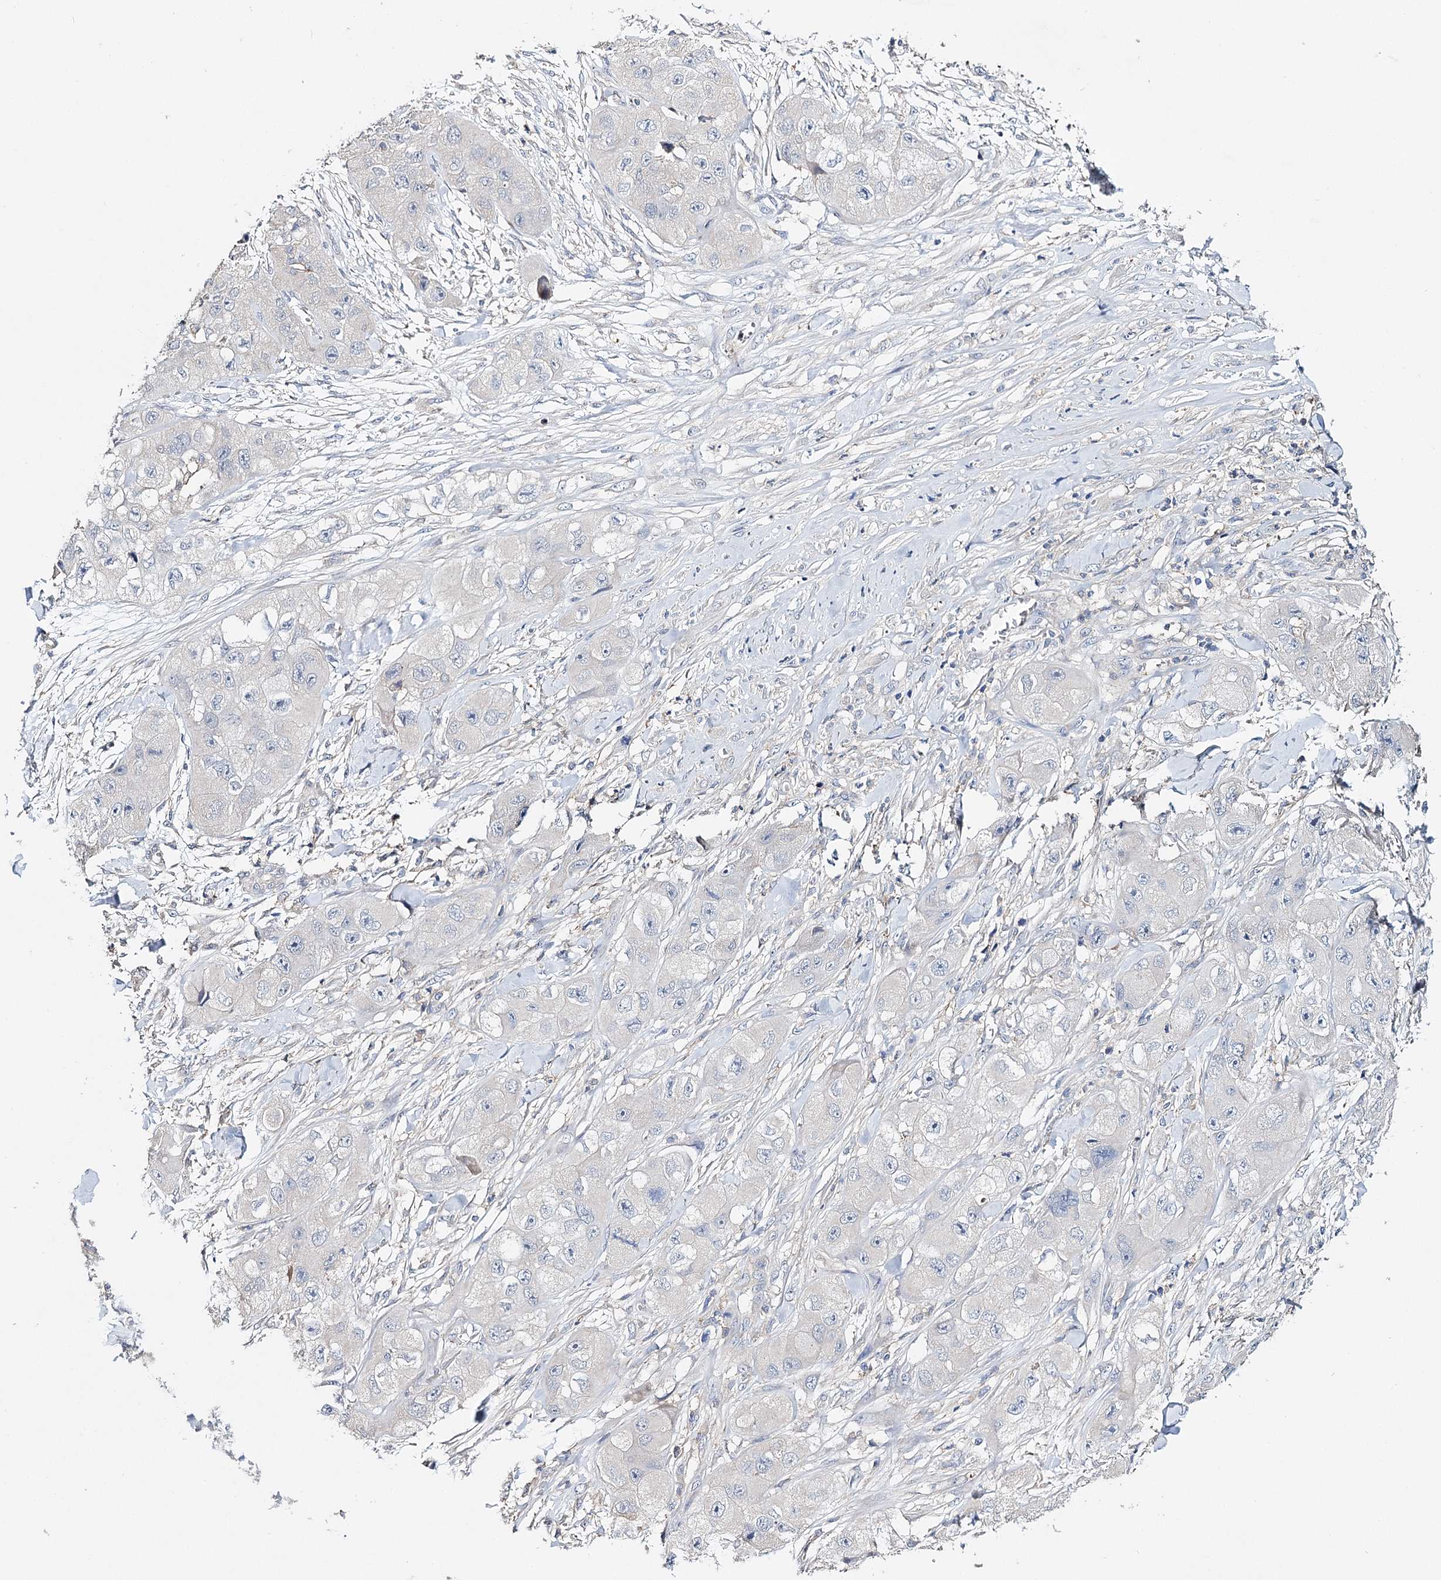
{"staining": {"intensity": "negative", "quantity": "none", "location": "none"}, "tissue": "skin cancer", "cell_type": "Tumor cells", "image_type": "cancer", "snomed": [{"axis": "morphology", "description": "Squamous cell carcinoma, NOS"}, {"axis": "topography", "description": "Skin"}, {"axis": "topography", "description": "Subcutis"}], "caption": "This is an IHC photomicrograph of squamous cell carcinoma (skin). There is no staining in tumor cells.", "gene": "CFAP46", "patient": {"sex": "male", "age": 73}}